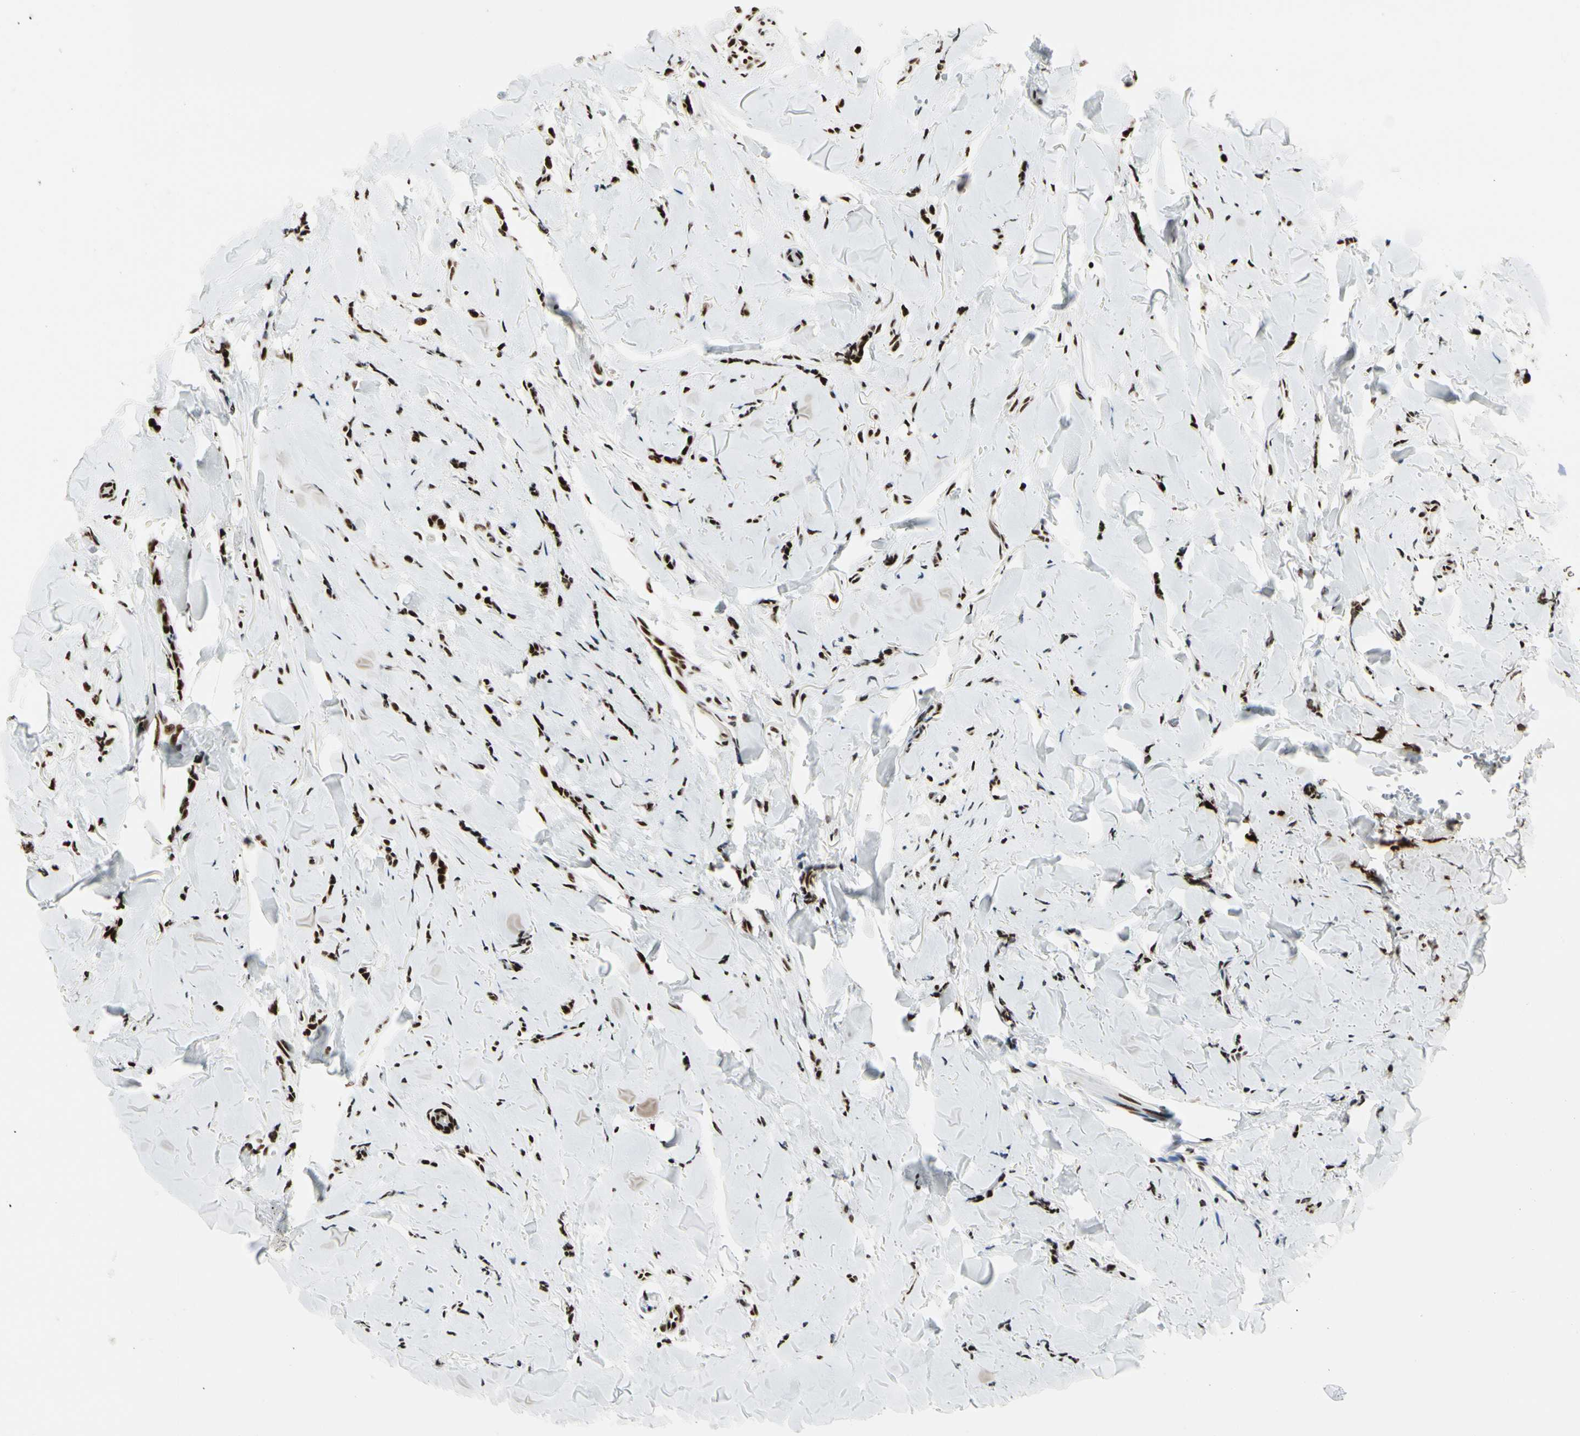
{"staining": {"intensity": "strong", "quantity": ">75%", "location": "nuclear"}, "tissue": "breast cancer", "cell_type": "Tumor cells", "image_type": "cancer", "snomed": [{"axis": "morphology", "description": "Lobular carcinoma"}, {"axis": "topography", "description": "Skin"}, {"axis": "topography", "description": "Breast"}], "caption": "The immunohistochemical stain highlights strong nuclear expression in tumor cells of breast lobular carcinoma tissue.", "gene": "CCAR1", "patient": {"sex": "female", "age": 46}}